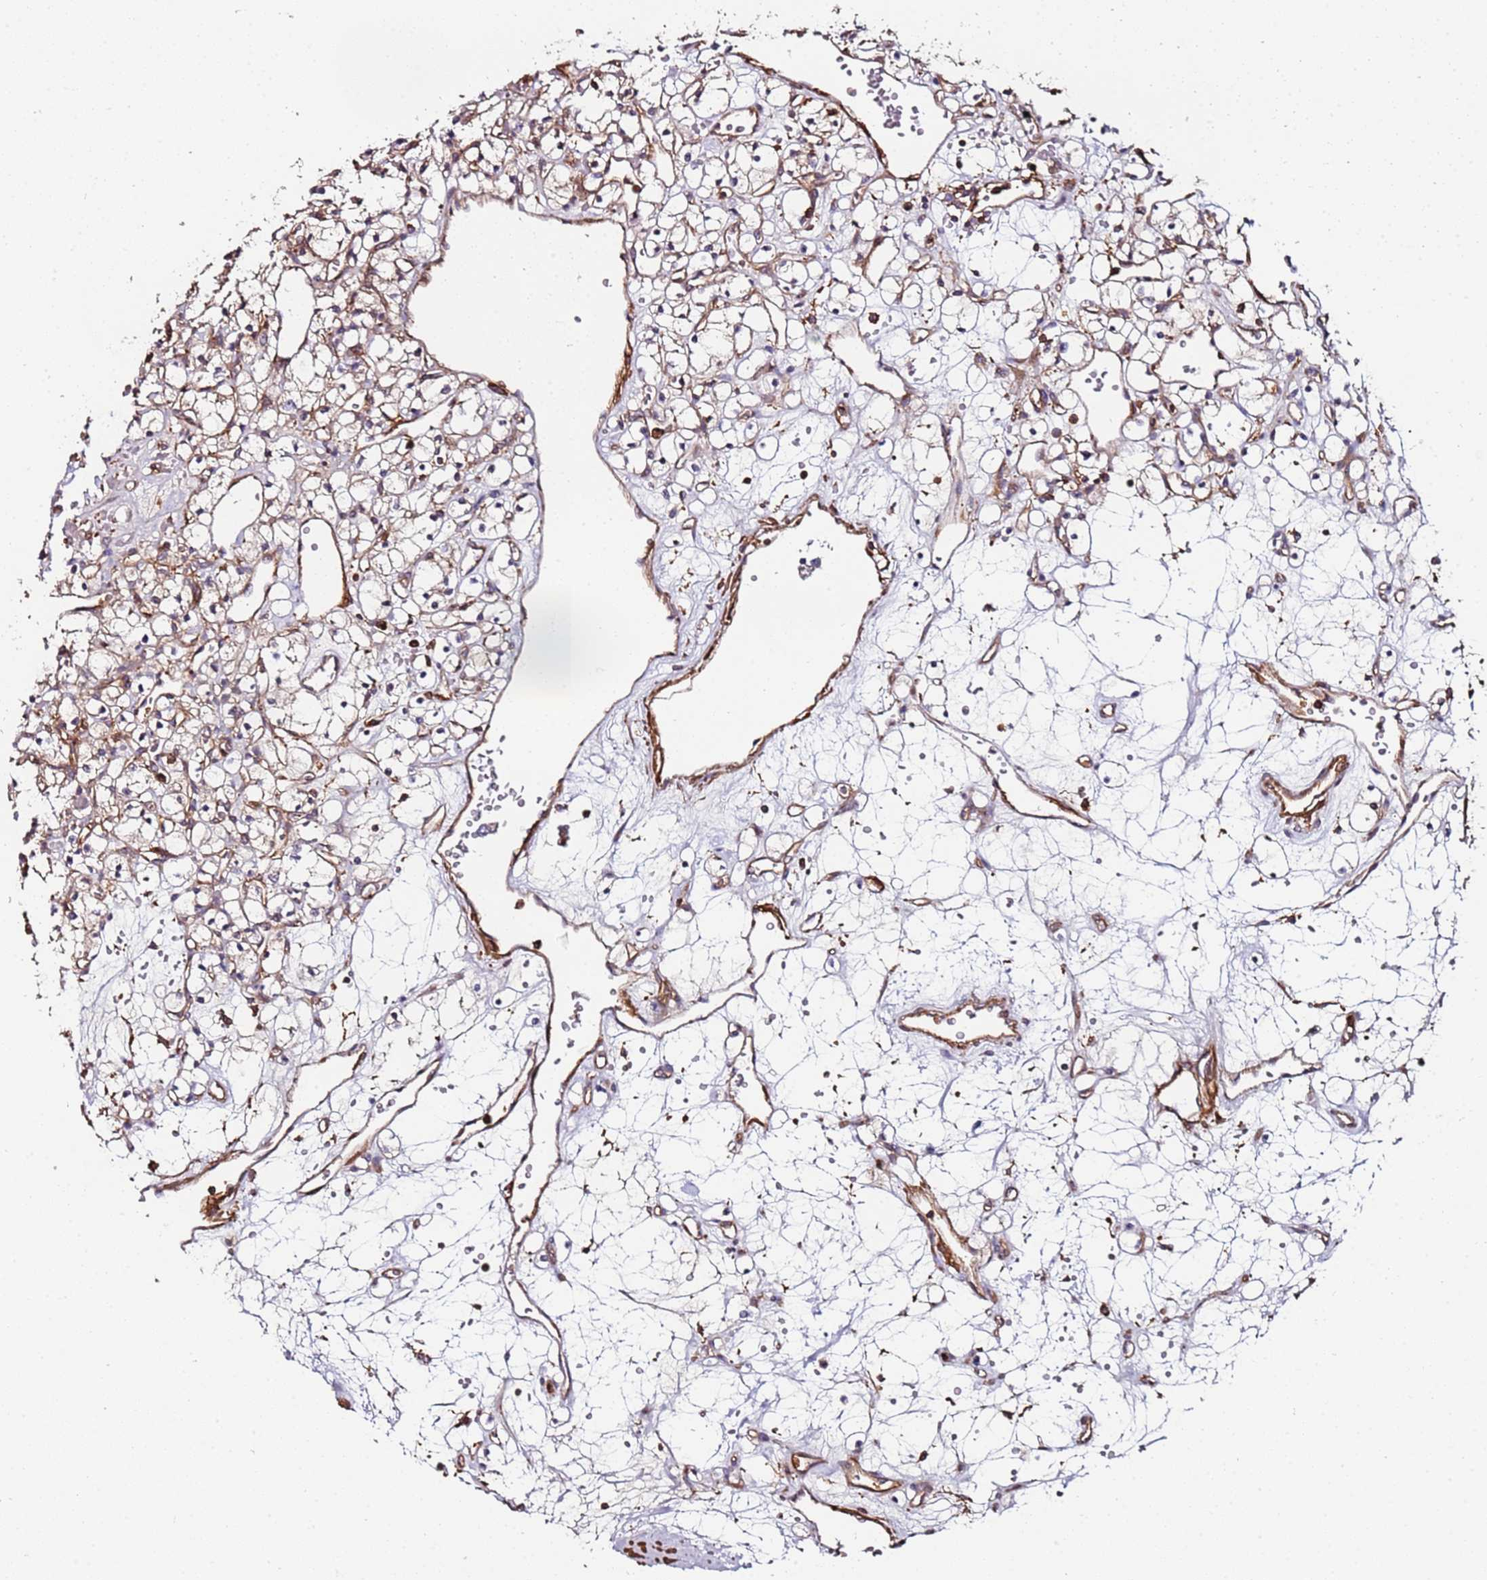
{"staining": {"intensity": "weak", "quantity": "25%-75%", "location": "cytoplasmic/membranous"}, "tissue": "renal cancer", "cell_type": "Tumor cells", "image_type": "cancer", "snomed": [{"axis": "morphology", "description": "Adenocarcinoma, NOS"}, {"axis": "topography", "description": "Kidney"}], "caption": "Renal adenocarcinoma stained with a protein marker reveals weak staining in tumor cells.", "gene": "CYP2U1", "patient": {"sex": "female", "age": 59}}